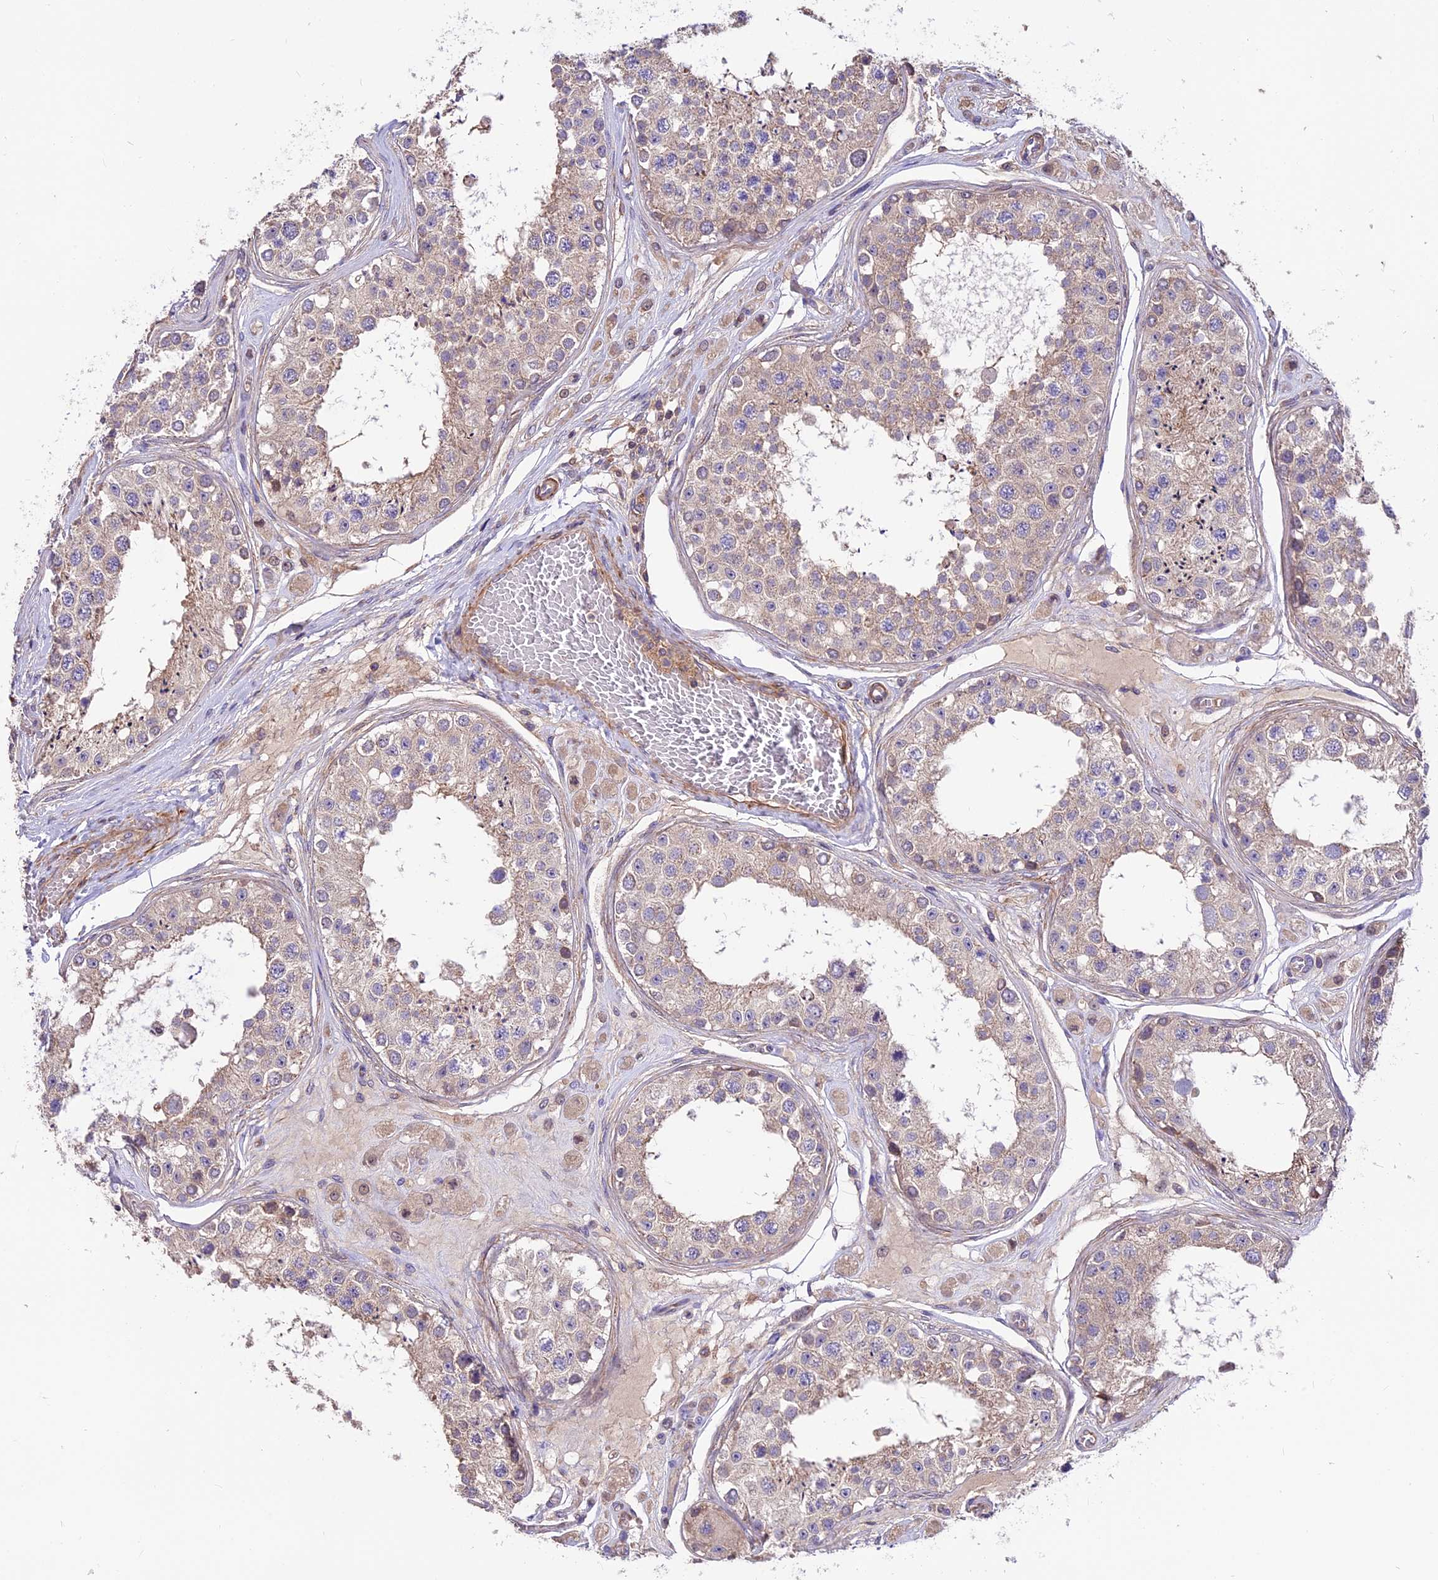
{"staining": {"intensity": "moderate", "quantity": "25%-75%", "location": "cytoplasmic/membranous"}, "tissue": "testis", "cell_type": "Cells in seminiferous ducts", "image_type": "normal", "snomed": [{"axis": "morphology", "description": "Normal tissue, NOS"}, {"axis": "topography", "description": "Testis"}], "caption": "Immunohistochemistry (DAB (3,3'-diaminobenzidine)) staining of unremarkable human testis reveals moderate cytoplasmic/membranous protein expression in approximately 25%-75% of cells in seminiferous ducts. (brown staining indicates protein expression, while blue staining denotes nuclei).", "gene": "ANO3", "patient": {"sex": "male", "age": 25}}